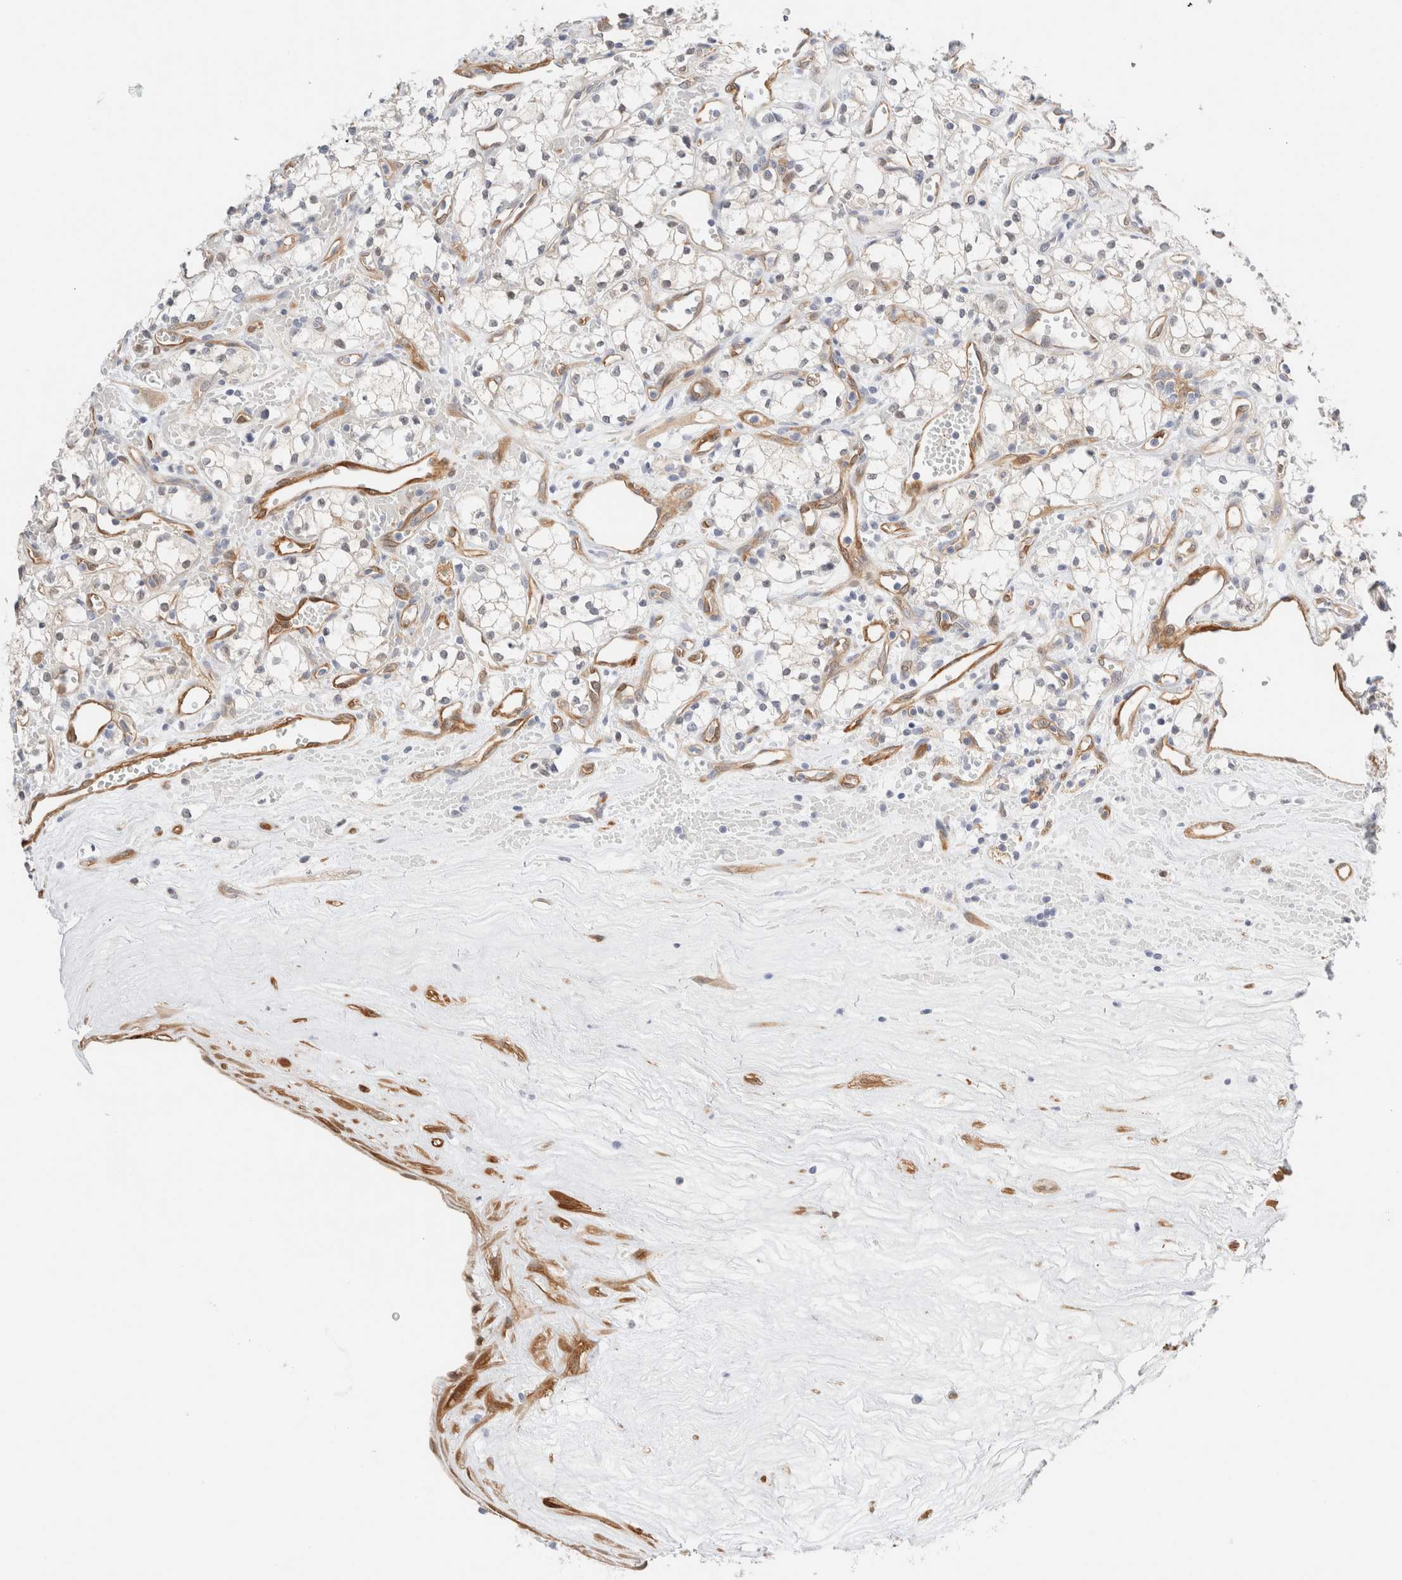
{"staining": {"intensity": "negative", "quantity": "none", "location": "none"}, "tissue": "renal cancer", "cell_type": "Tumor cells", "image_type": "cancer", "snomed": [{"axis": "morphology", "description": "Adenocarcinoma, NOS"}, {"axis": "topography", "description": "Kidney"}], "caption": "The immunohistochemistry (IHC) photomicrograph has no significant expression in tumor cells of renal cancer (adenocarcinoma) tissue.", "gene": "LMCD1", "patient": {"sex": "male", "age": 59}}